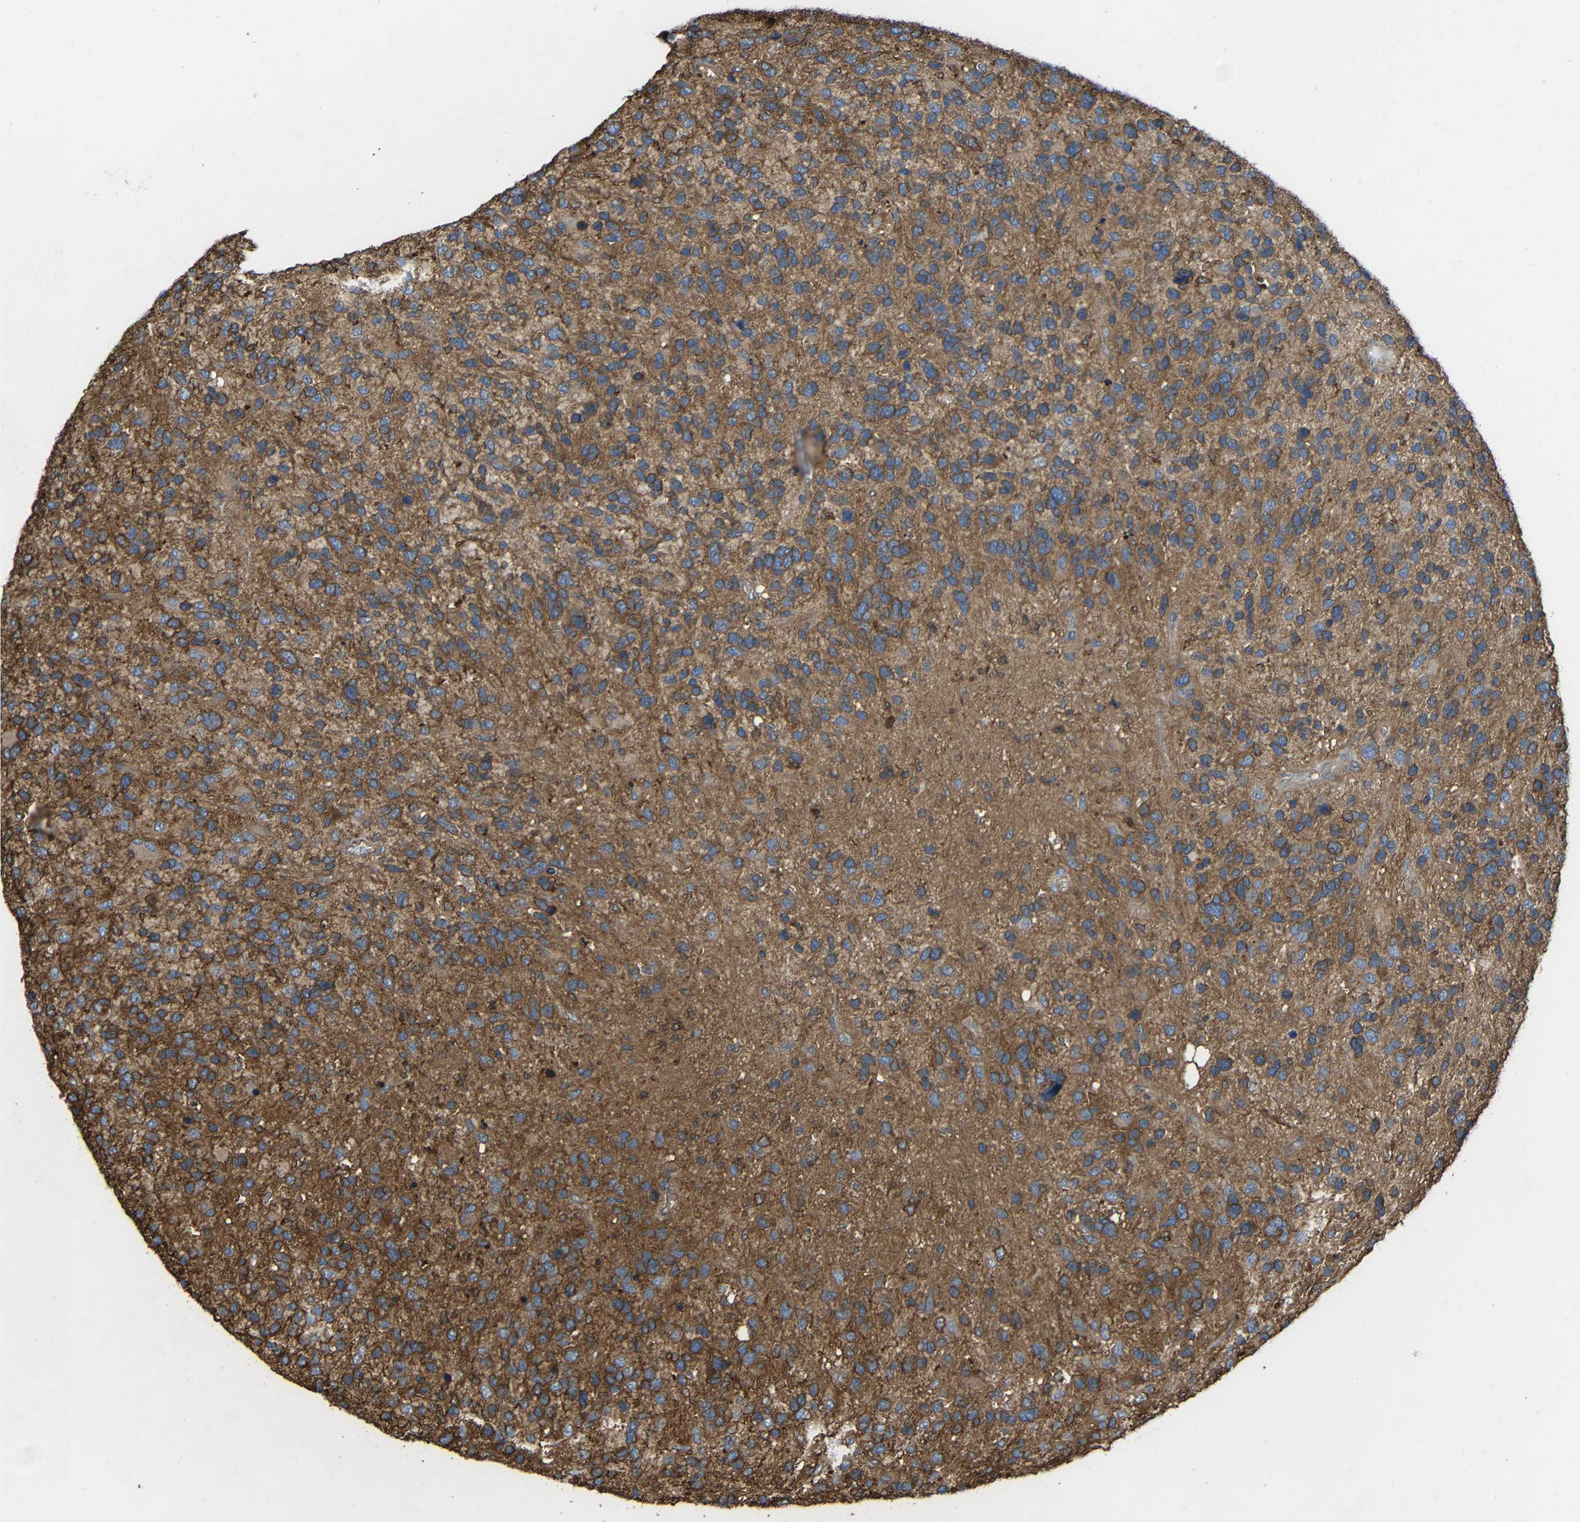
{"staining": {"intensity": "moderate", "quantity": ">75%", "location": "cytoplasmic/membranous"}, "tissue": "glioma", "cell_type": "Tumor cells", "image_type": "cancer", "snomed": [{"axis": "morphology", "description": "Glioma, malignant, High grade"}, {"axis": "topography", "description": "Brain"}], "caption": "DAB (3,3'-diaminobenzidine) immunohistochemical staining of glioma displays moderate cytoplasmic/membranous protein positivity in about >75% of tumor cells. The staining was performed using DAB (3,3'-diaminobenzidine), with brown indicating positive protein expression. Nuclei are stained blue with hematoxylin.", "gene": "TREM2", "patient": {"sex": "female", "age": 58}}